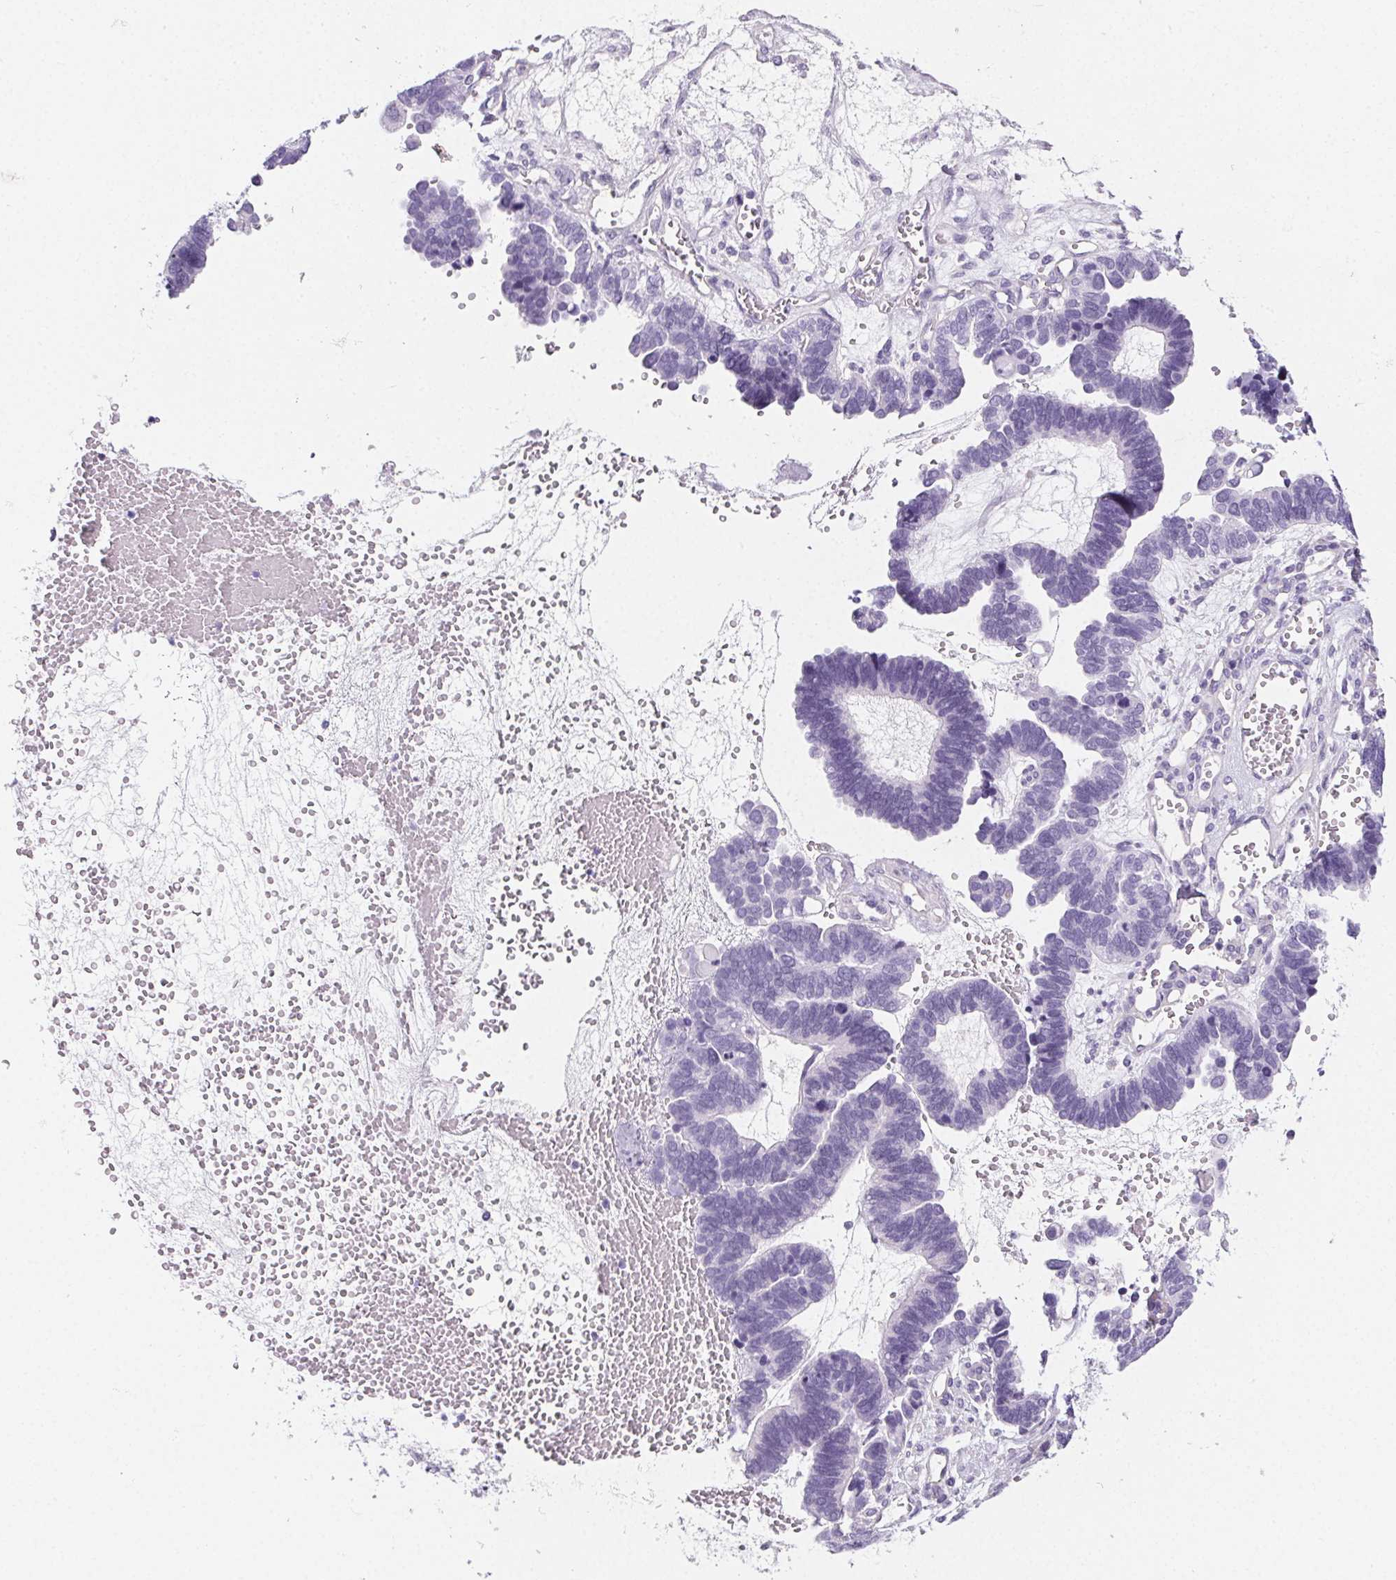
{"staining": {"intensity": "negative", "quantity": "none", "location": "none"}, "tissue": "ovarian cancer", "cell_type": "Tumor cells", "image_type": "cancer", "snomed": [{"axis": "morphology", "description": "Cystadenocarcinoma, serous, NOS"}, {"axis": "topography", "description": "Ovary"}], "caption": "Photomicrograph shows no significant protein staining in tumor cells of serous cystadenocarcinoma (ovarian). Nuclei are stained in blue.", "gene": "PRSS3", "patient": {"sex": "female", "age": 51}}